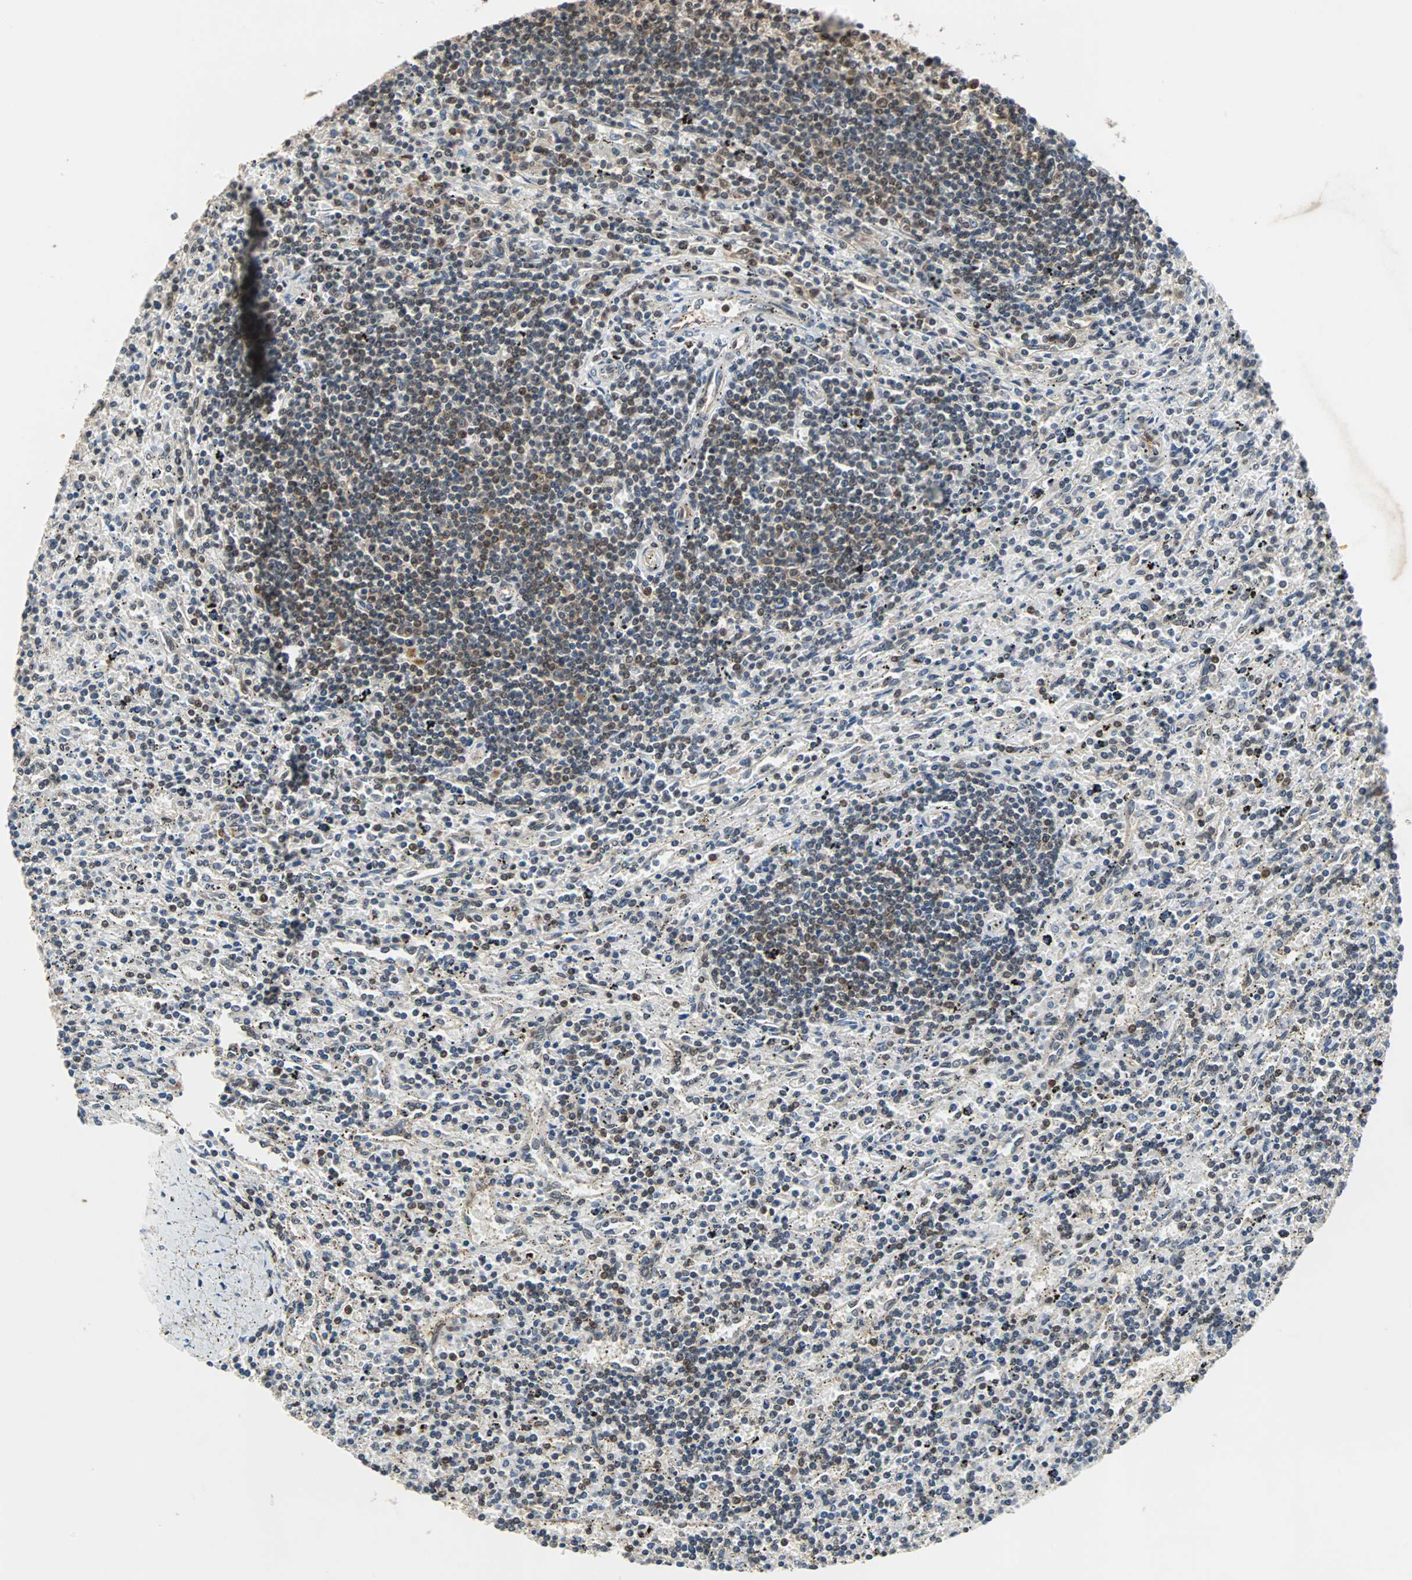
{"staining": {"intensity": "weak", "quantity": "25%-75%", "location": "cytoplasmic/membranous"}, "tissue": "lymphoma", "cell_type": "Tumor cells", "image_type": "cancer", "snomed": [{"axis": "morphology", "description": "Malignant lymphoma, non-Hodgkin's type, Low grade"}, {"axis": "topography", "description": "Spleen"}], "caption": "Immunohistochemical staining of lymphoma demonstrates low levels of weak cytoplasmic/membranous protein positivity in about 25%-75% of tumor cells.", "gene": "LSR", "patient": {"sex": "male", "age": 76}}